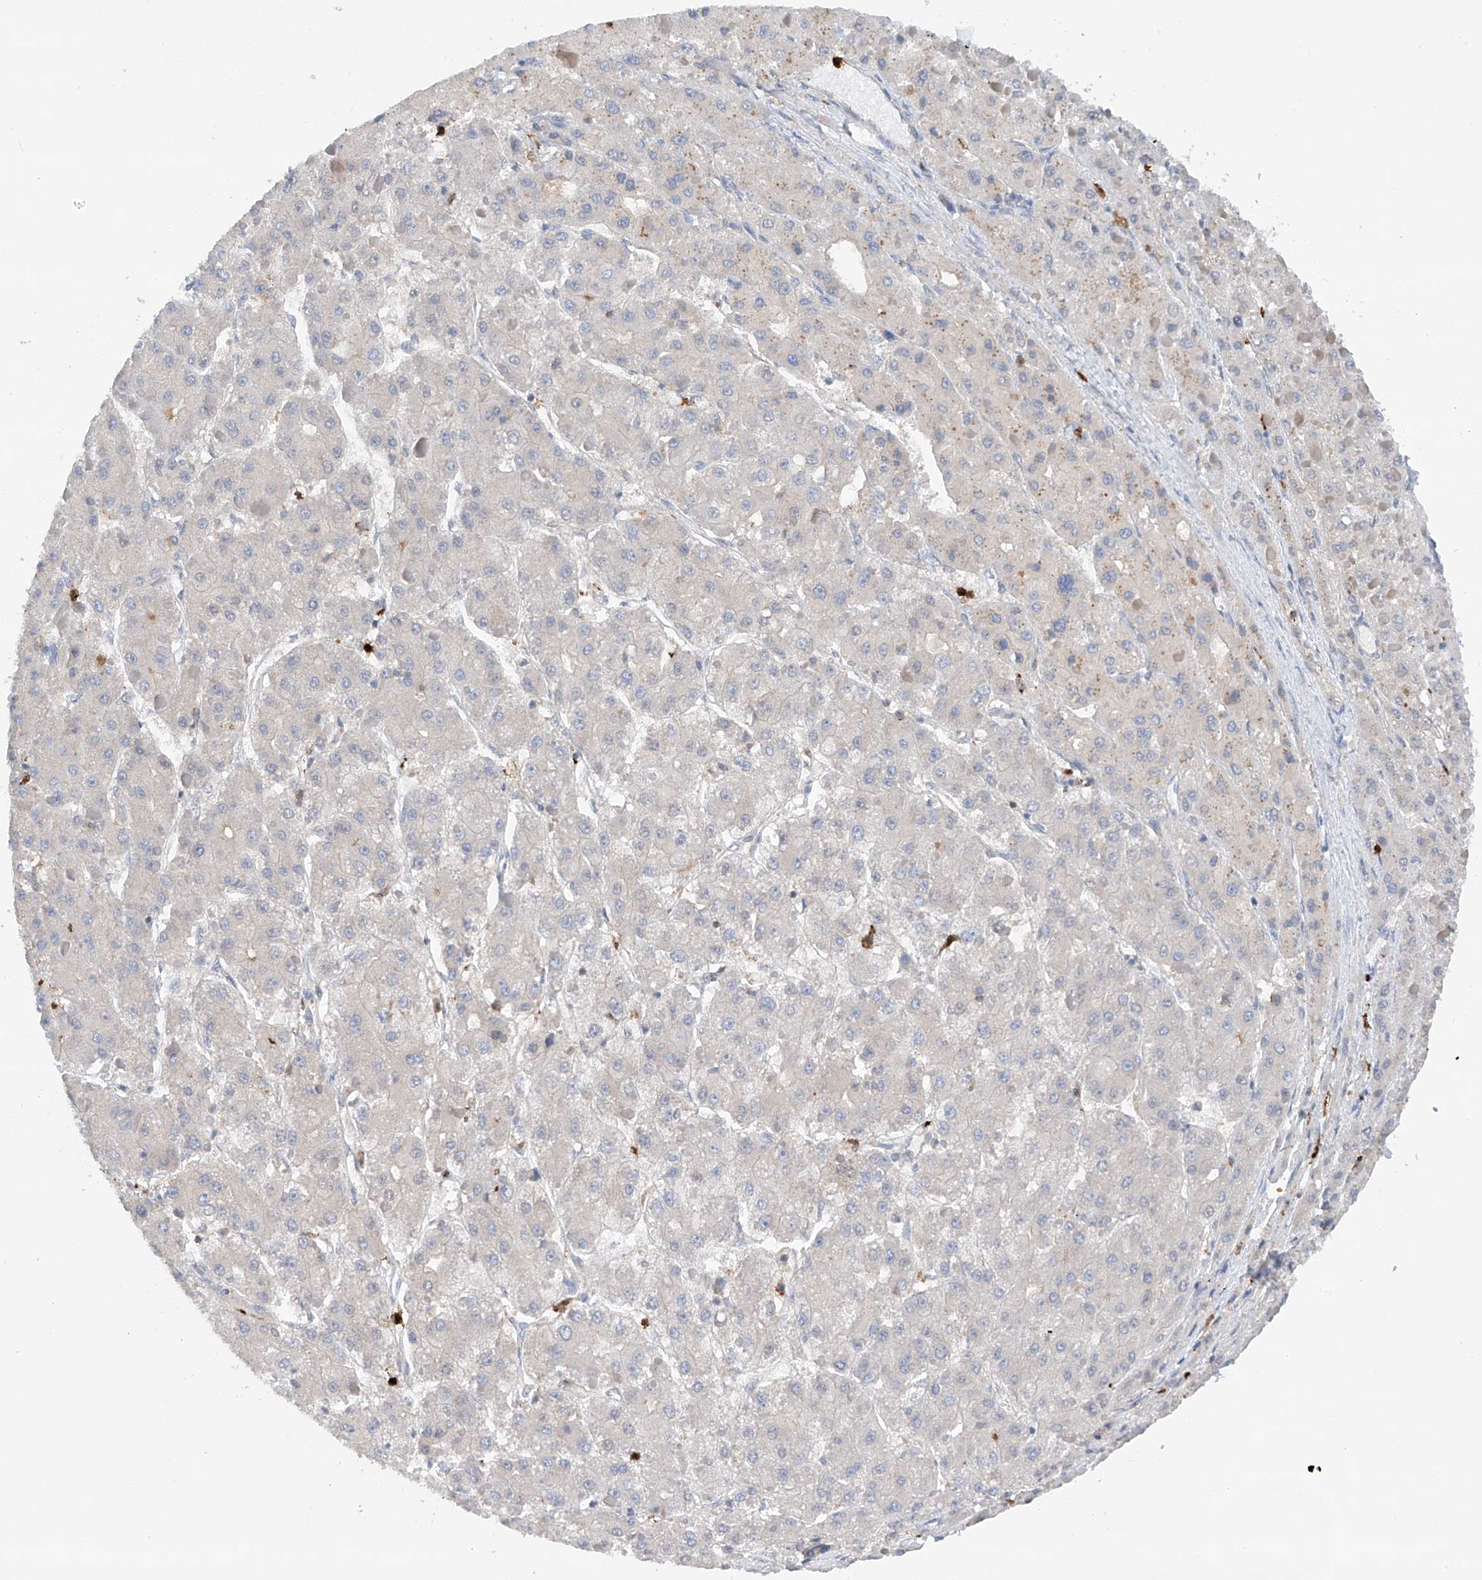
{"staining": {"intensity": "negative", "quantity": "none", "location": "none"}, "tissue": "liver cancer", "cell_type": "Tumor cells", "image_type": "cancer", "snomed": [{"axis": "morphology", "description": "Carcinoma, Hepatocellular, NOS"}, {"axis": "topography", "description": "Liver"}], "caption": "DAB immunohistochemical staining of human liver cancer exhibits no significant expression in tumor cells.", "gene": "PHACTR2", "patient": {"sex": "female", "age": 73}}